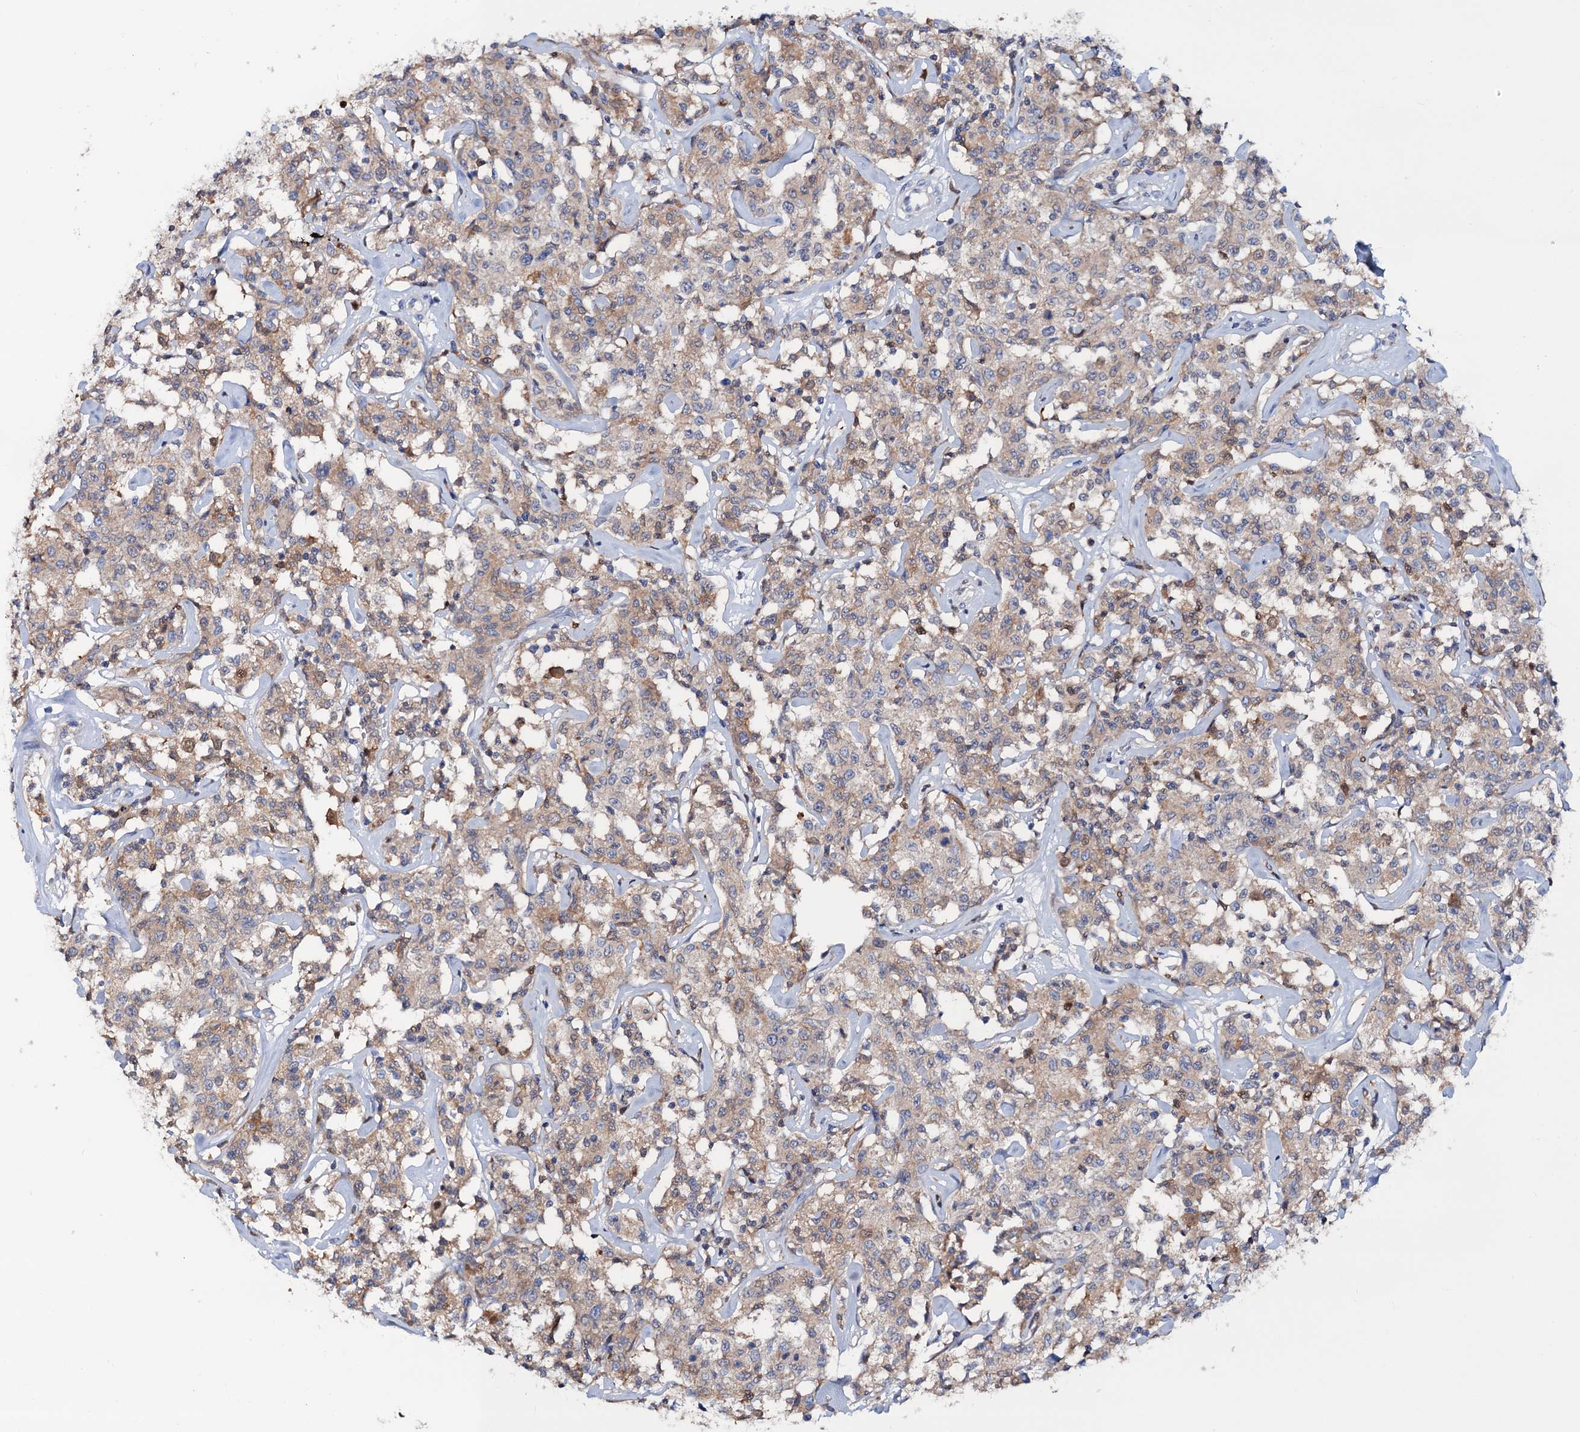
{"staining": {"intensity": "weak", "quantity": "25%-75%", "location": "cytoplasmic/membranous"}, "tissue": "lymphoma", "cell_type": "Tumor cells", "image_type": "cancer", "snomed": [{"axis": "morphology", "description": "Malignant lymphoma, non-Hodgkin's type, Low grade"}, {"axis": "topography", "description": "Small intestine"}], "caption": "Immunohistochemistry of lymphoma exhibits low levels of weak cytoplasmic/membranous positivity in about 25%-75% of tumor cells.", "gene": "FAH", "patient": {"sex": "female", "age": 59}}